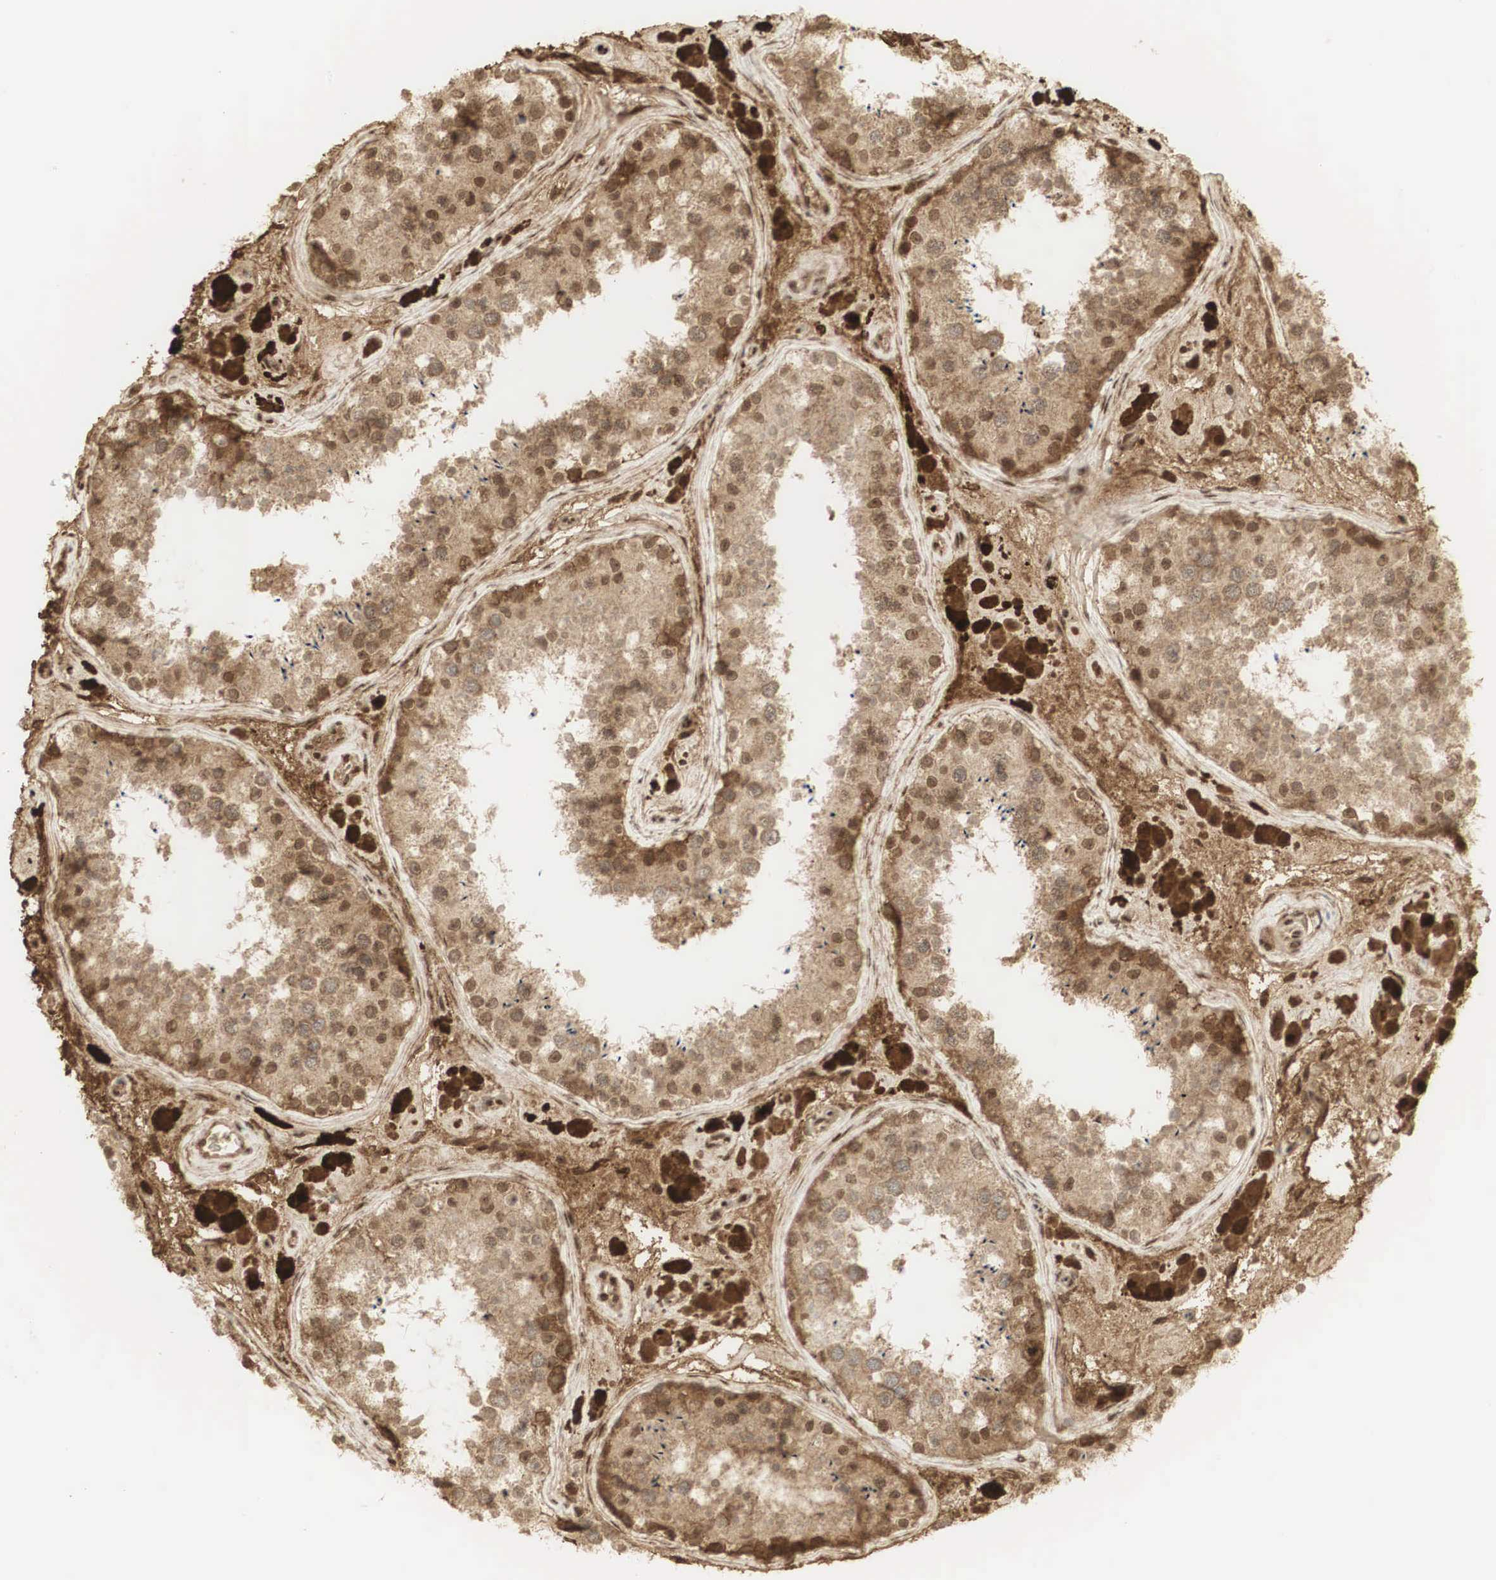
{"staining": {"intensity": "weak", "quantity": ">75%", "location": "cytoplasmic/membranous"}, "tissue": "testis", "cell_type": "Cells in seminiferous ducts", "image_type": "normal", "snomed": [{"axis": "morphology", "description": "Normal tissue, NOS"}, {"axis": "topography", "description": "Testis"}], "caption": "IHC staining of normal testis, which exhibits low levels of weak cytoplasmic/membranous positivity in about >75% of cells in seminiferous ducts indicating weak cytoplasmic/membranous protein staining. The staining was performed using DAB (3,3'-diaminobenzidine) (brown) for protein detection and nuclei were counterstained in hematoxylin (blue).", "gene": "RNF113A", "patient": {"sex": "male", "age": 38}}